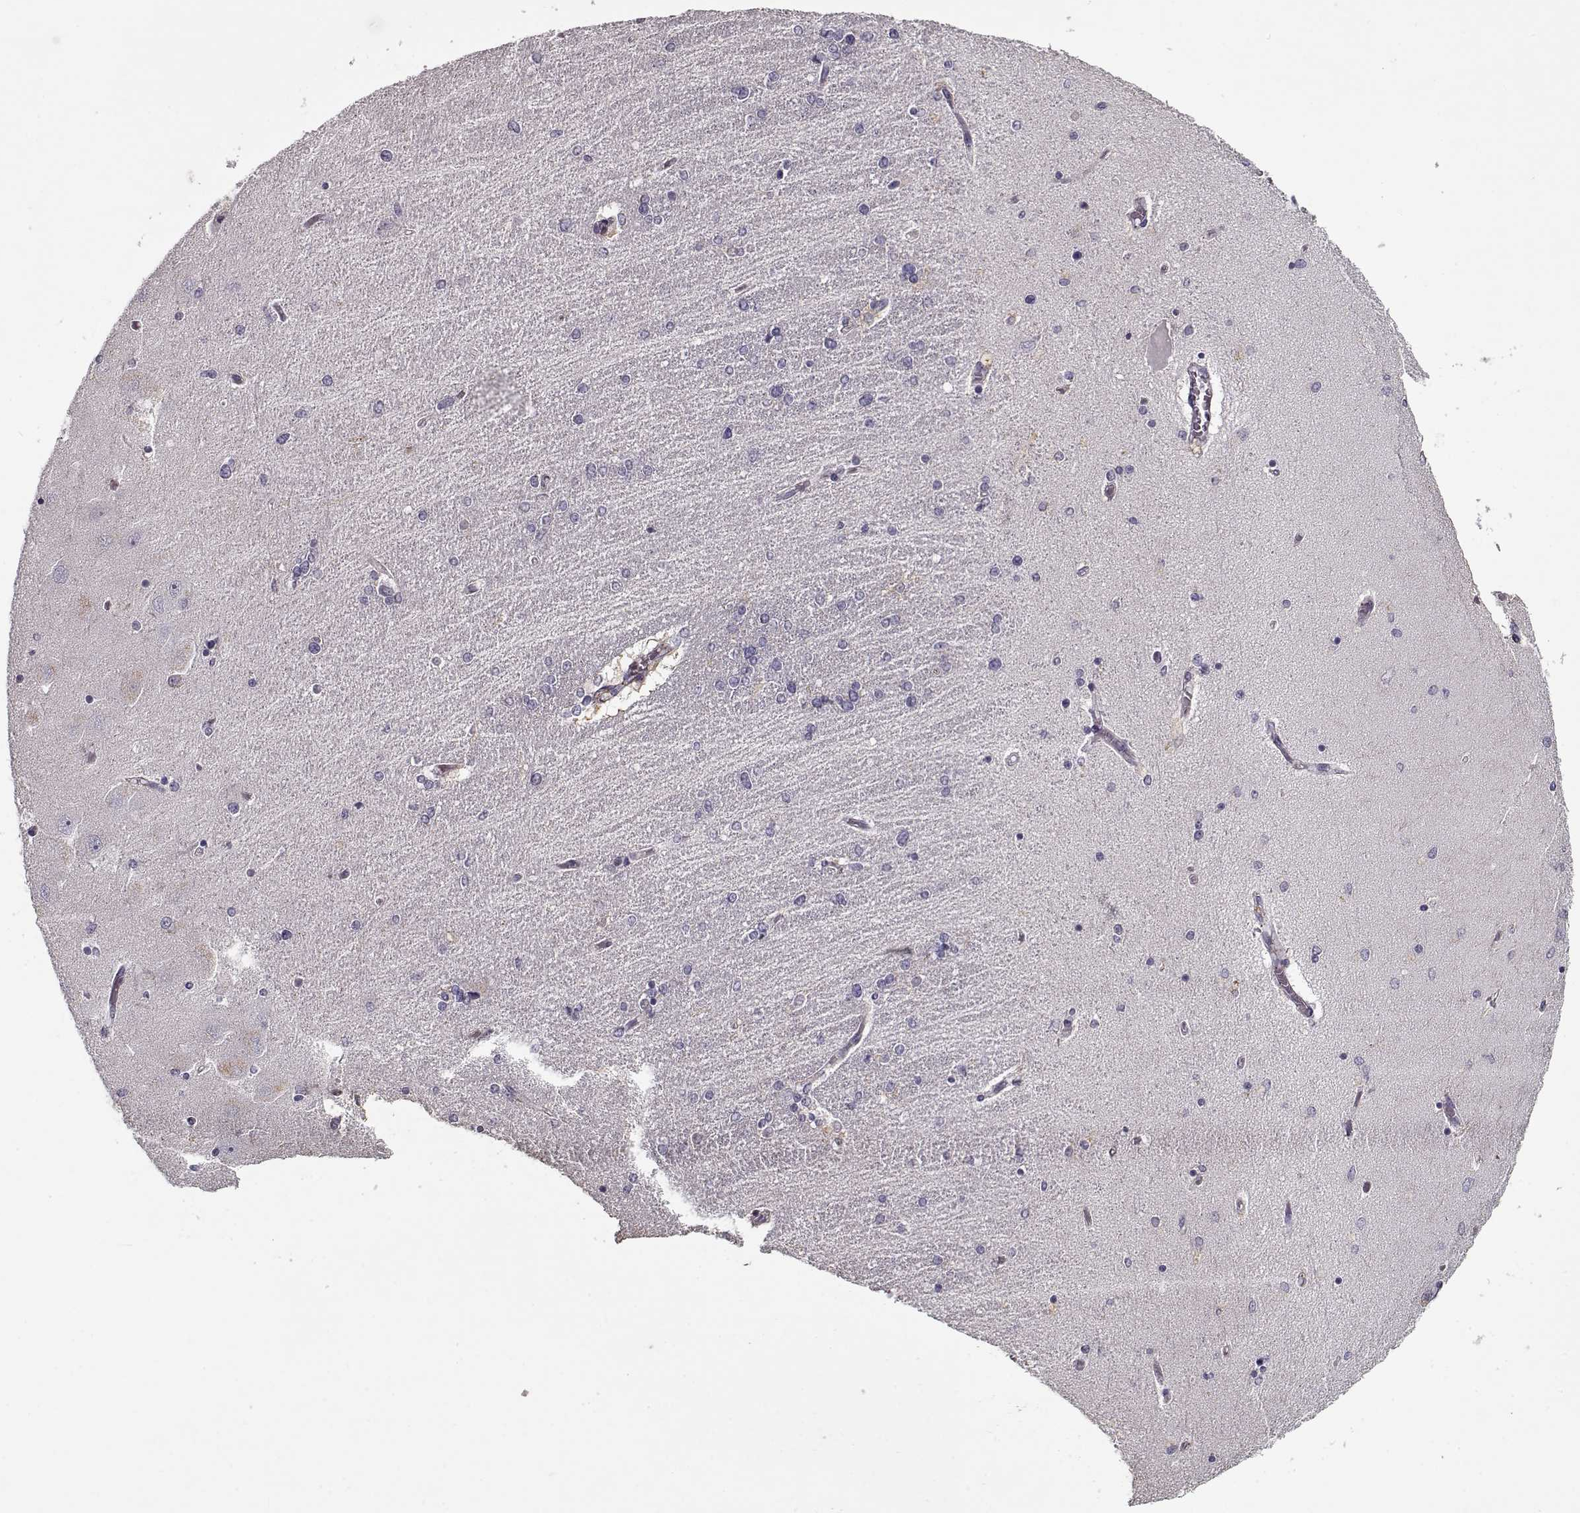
{"staining": {"intensity": "negative", "quantity": "none", "location": "none"}, "tissue": "hippocampus", "cell_type": "Glial cells", "image_type": "normal", "snomed": [{"axis": "morphology", "description": "Normal tissue, NOS"}, {"axis": "topography", "description": "Hippocampus"}], "caption": "DAB immunohistochemical staining of benign human hippocampus shows no significant positivity in glial cells.", "gene": "UNC13D", "patient": {"sex": "female", "age": 54}}